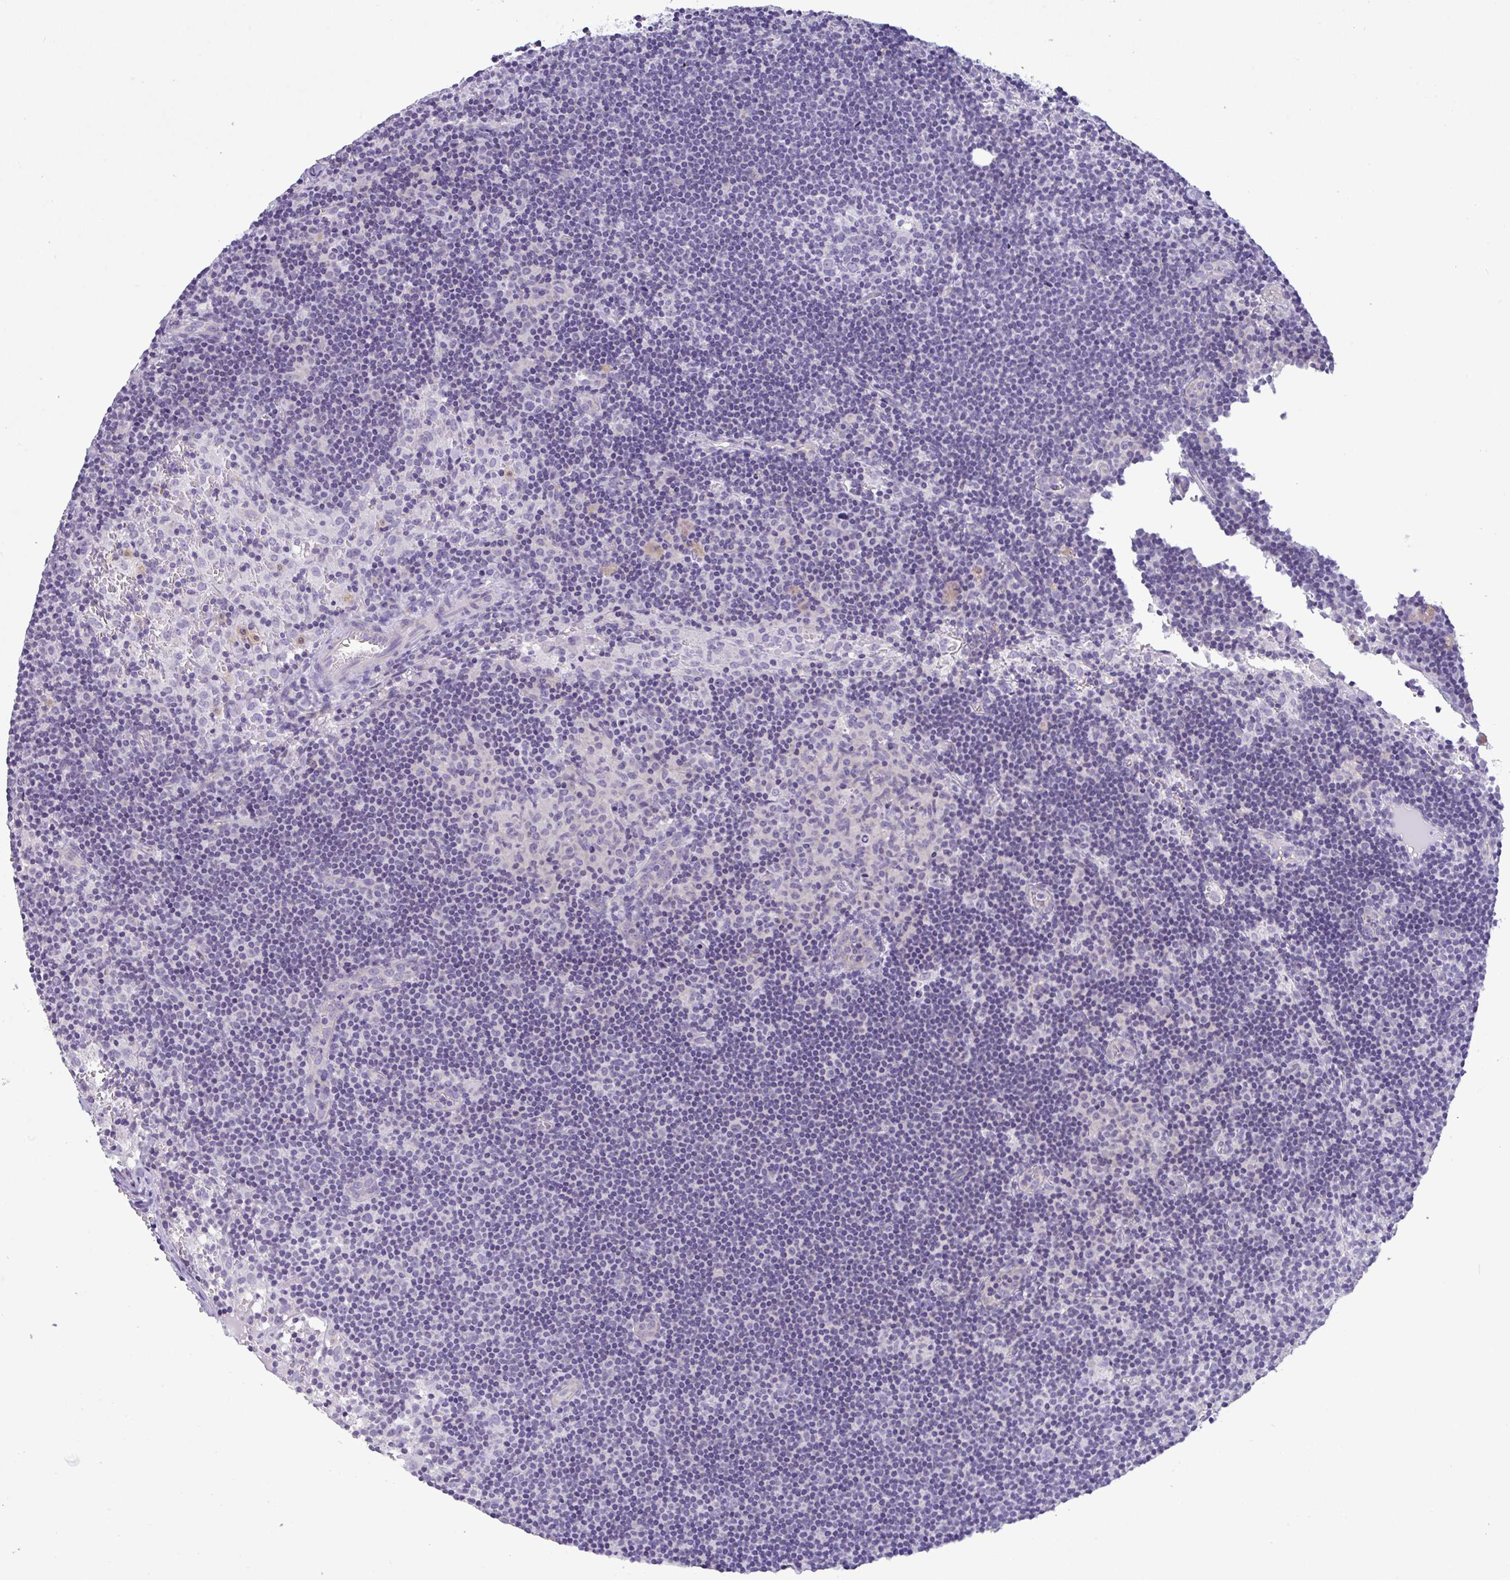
{"staining": {"intensity": "negative", "quantity": "none", "location": "none"}, "tissue": "lymph node", "cell_type": "Germinal center cells", "image_type": "normal", "snomed": [{"axis": "morphology", "description": "Normal tissue, NOS"}, {"axis": "topography", "description": "Lymph node"}], "caption": "Immunohistochemistry photomicrograph of normal lymph node: lymph node stained with DAB demonstrates no significant protein staining in germinal center cells.", "gene": "YBX2", "patient": {"sex": "female", "age": 45}}